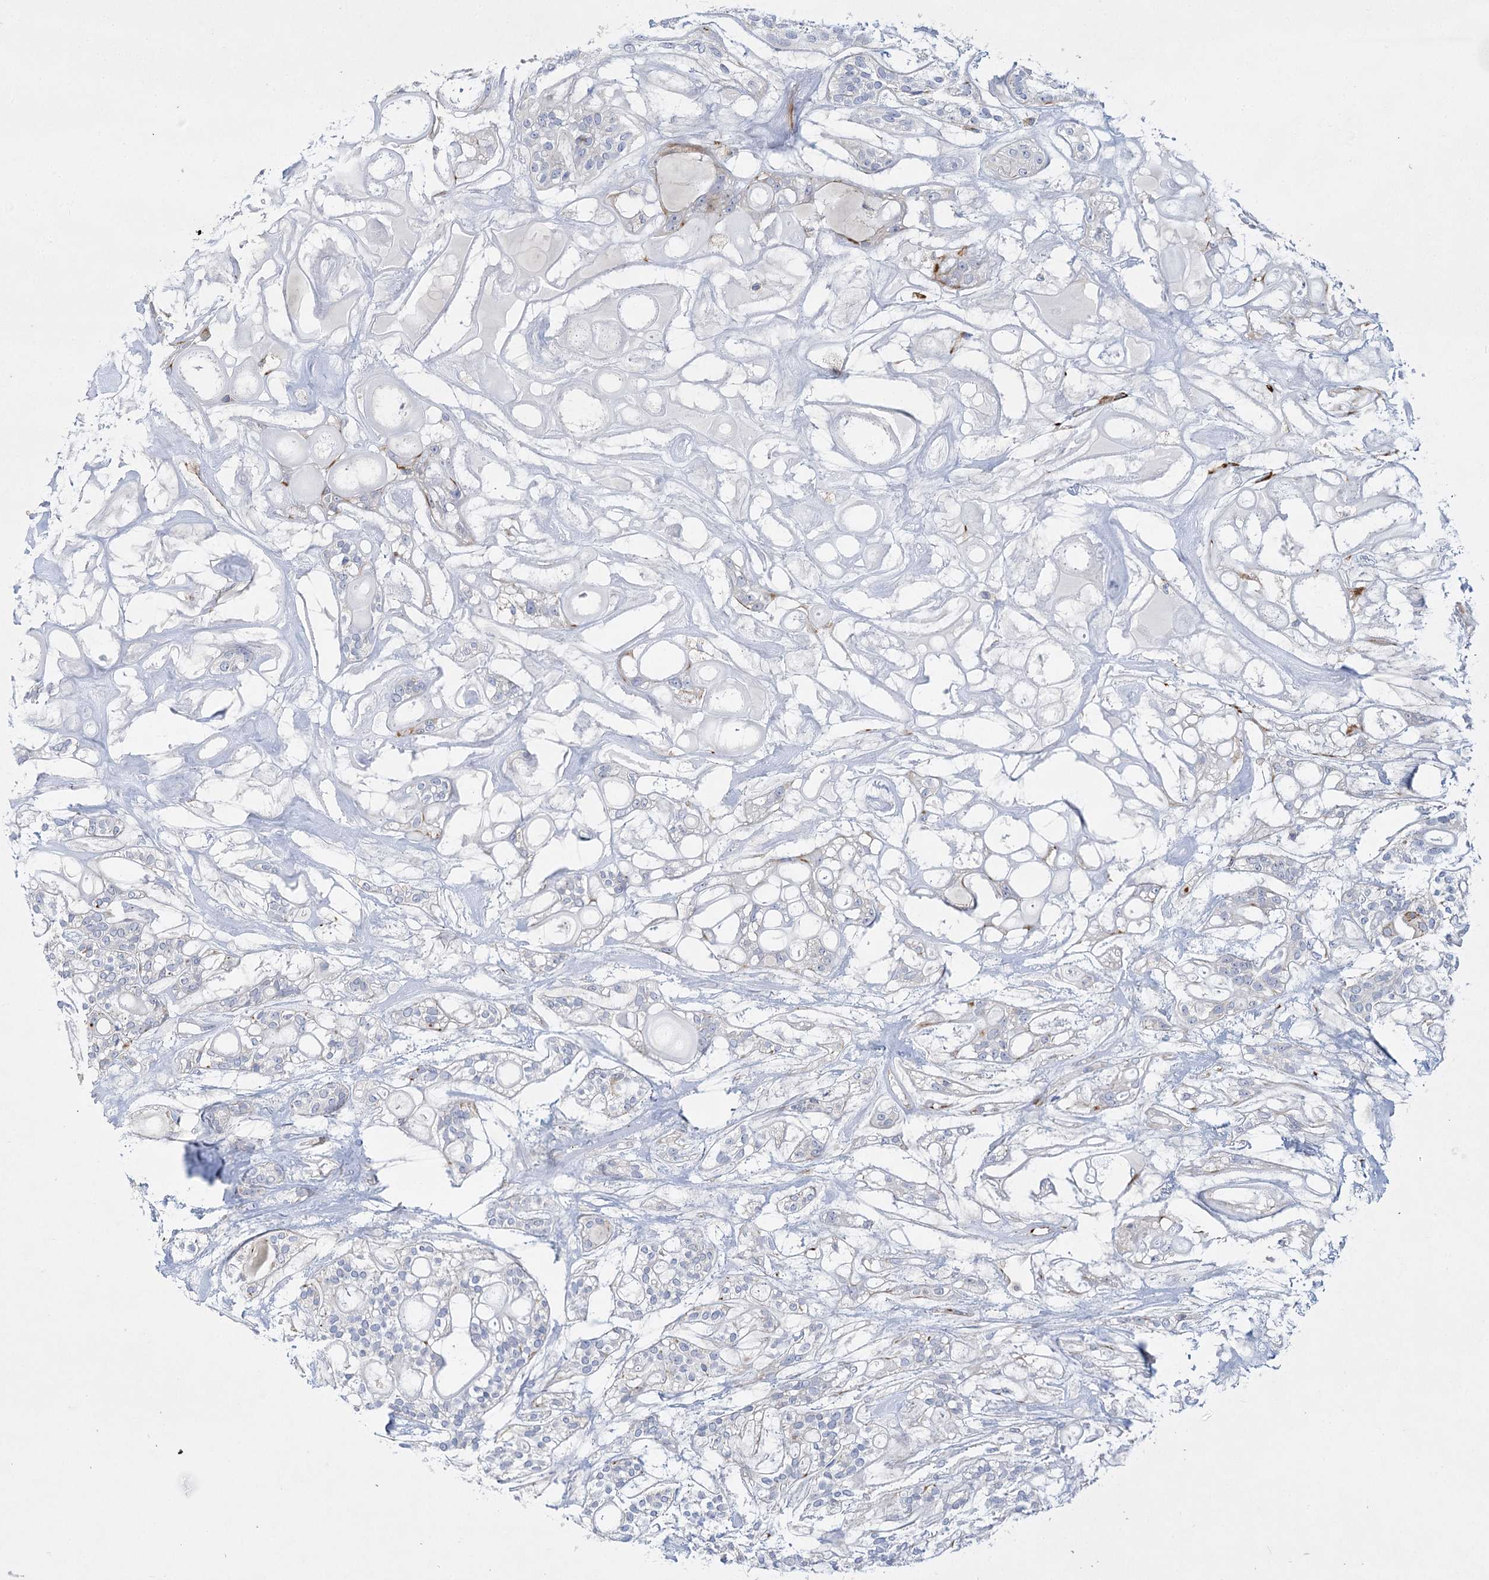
{"staining": {"intensity": "negative", "quantity": "none", "location": "none"}, "tissue": "head and neck cancer", "cell_type": "Tumor cells", "image_type": "cancer", "snomed": [{"axis": "morphology", "description": "Adenocarcinoma, NOS"}, {"axis": "topography", "description": "Head-Neck"}], "caption": "IHC of human head and neck cancer exhibits no expression in tumor cells. Brightfield microscopy of immunohistochemistry (IHC) stained with DAB (brown) and hematoxylin (blue), captured at high magnification.", "gene": "DHTKD1", "patient": {"sex": "male", "age": 66}}